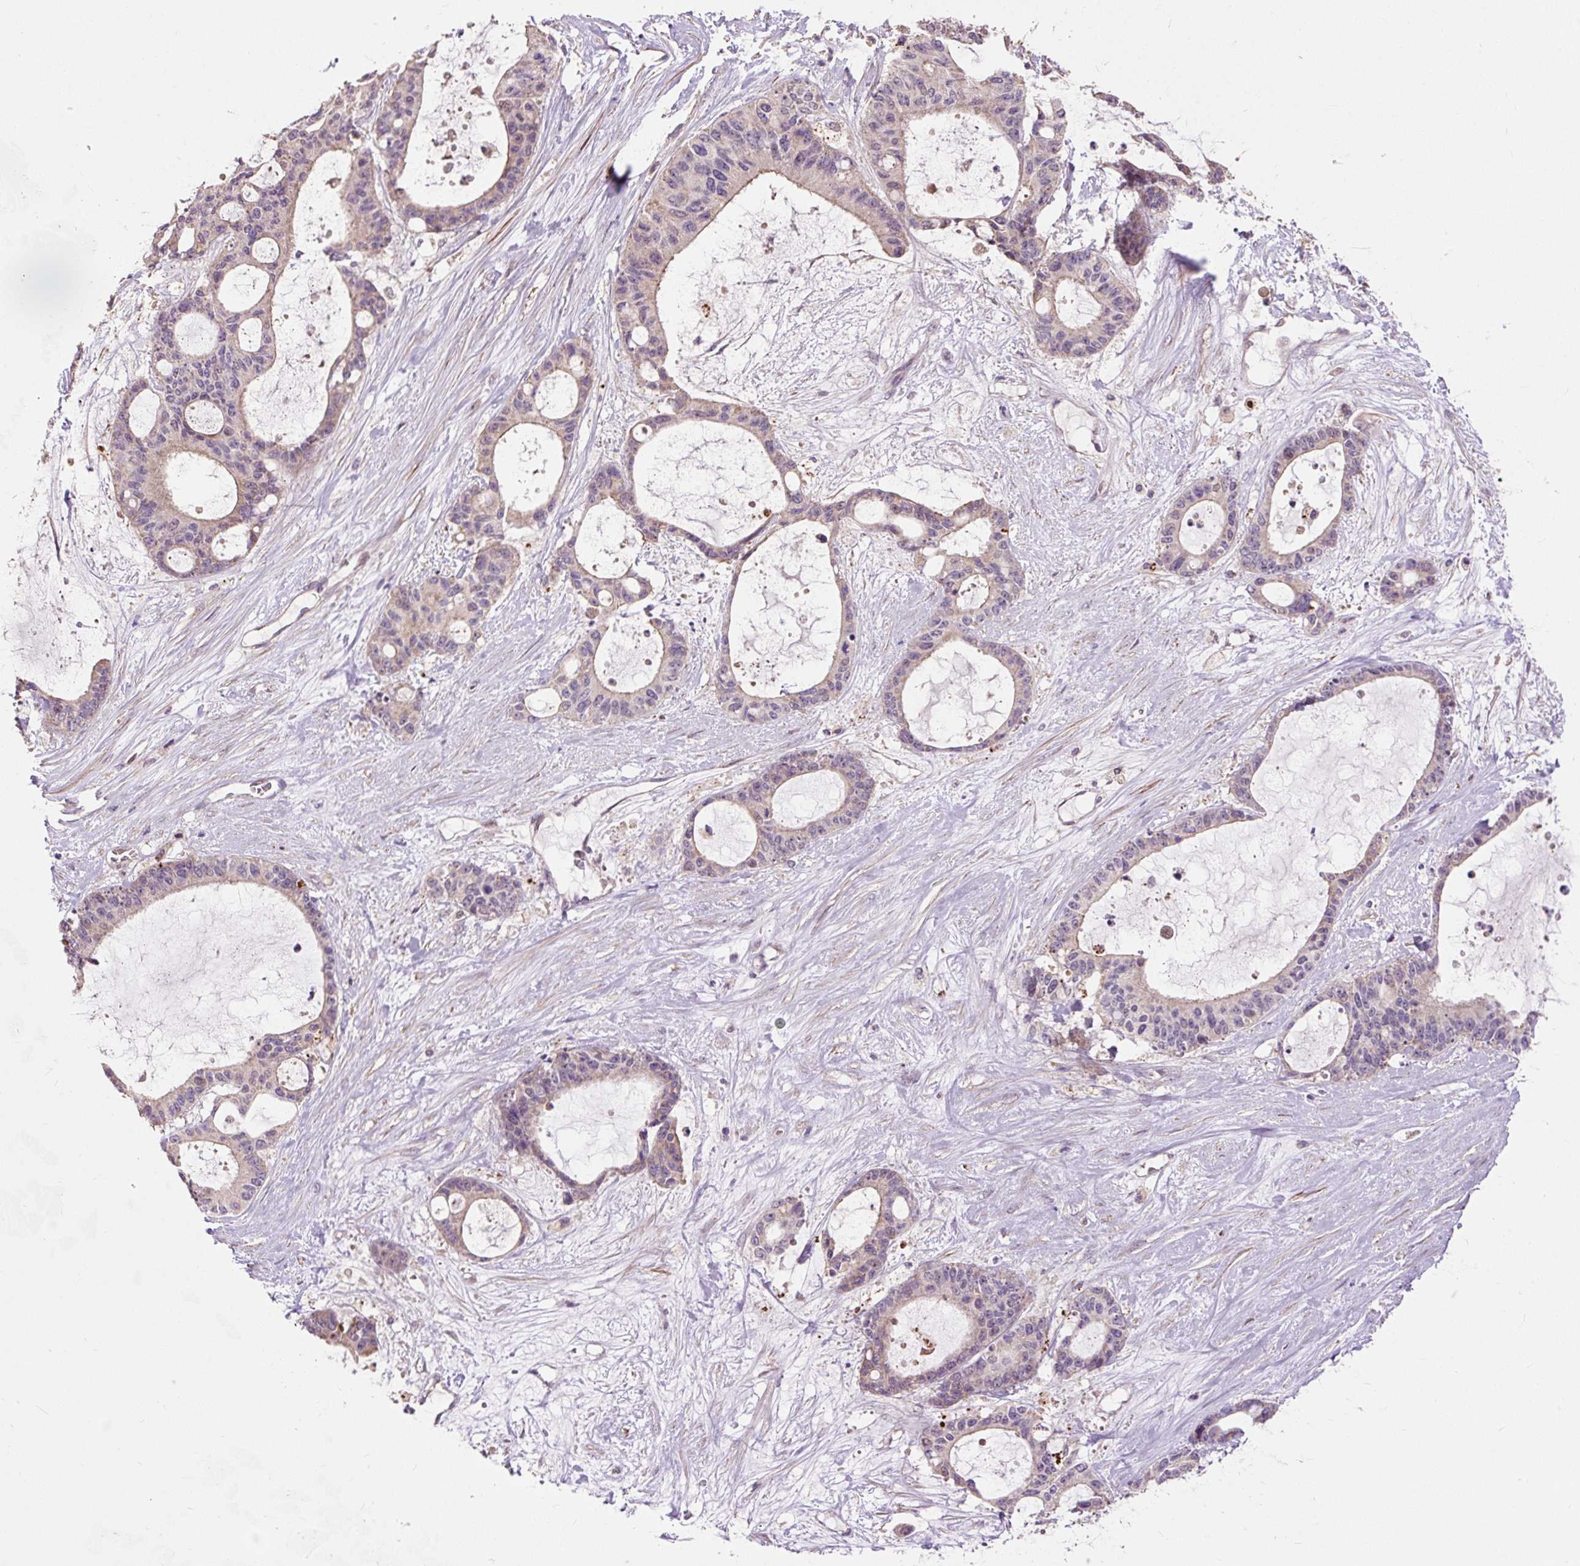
{"staining": {"intensity": "negative", "quantity": "none", "location": "none"}, "tissue": "liver cancer", "cell_type": "Tumor cells", "image_type": "cancer", "snomed": [{"axis": "morphology", "description": "Normal tissue, NOS"}, {"axis": "morphology", "description": "Cholangiocarcinoma"}, {"axis": "topography", "description": "Liver"}, {"axis": "topography", "description": "Peripheral nerve tissue"}], "caption": "The IHC micrograph has no significant positivity in tumor cells of cholangiocarcinoma (liver) tissue. The staining is performed using DAB brown chromogen with nuclei counter-stained in using hematoxylin.", "gene": "PRIMPOL", "patient": {"sex": "female", "age": 73}}